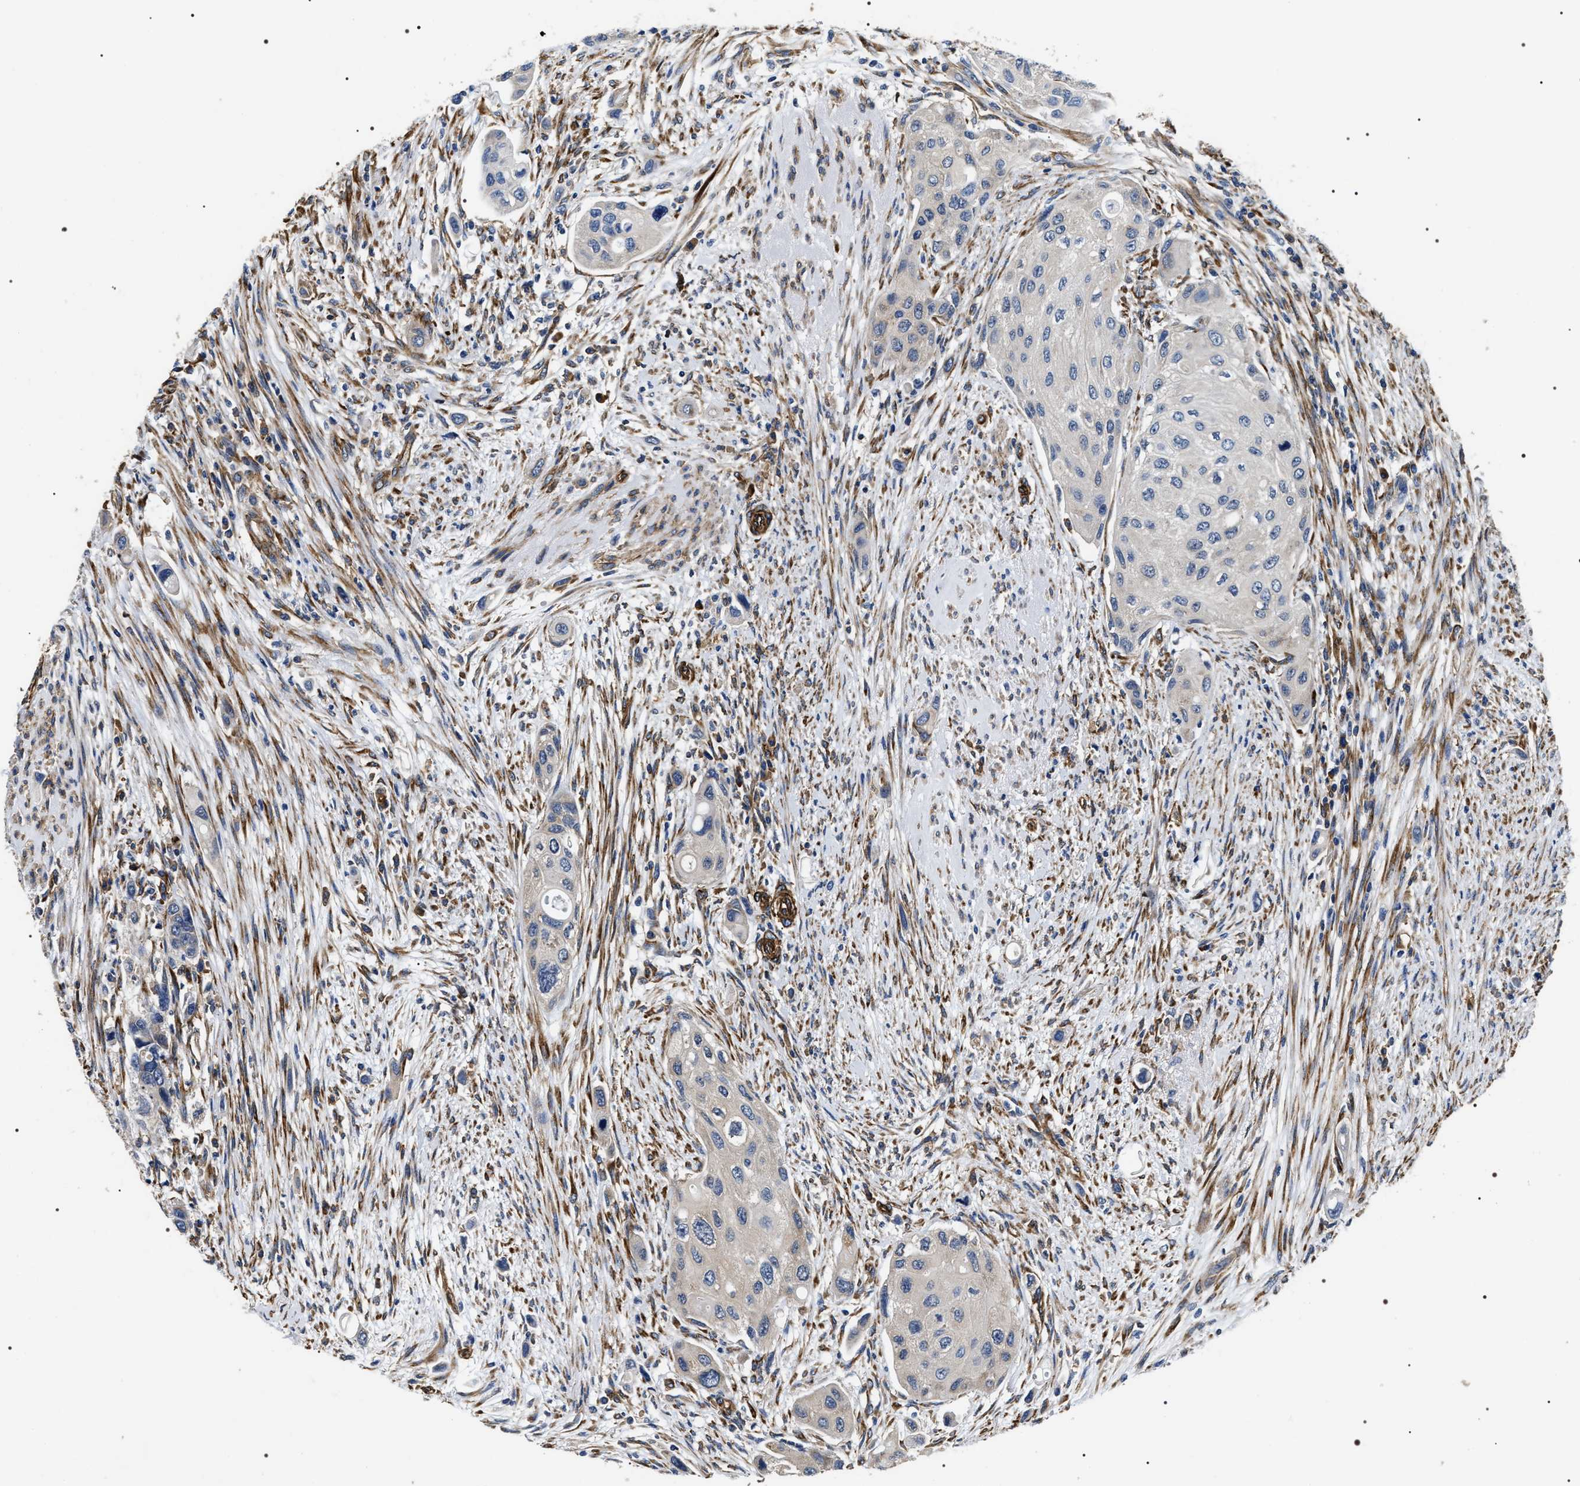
{"staining": {"intensity": "negative", "quantity": "none", "location": "none"}, "tissue": "urothelial cancer", "cell_type": "Tumor cells", "image_type": "cancer", "snomed": [{"axis": "morphology", "description": "Urothelial carcinoma, High grade"}, {"axis": "topography", "description": "Urinary bladder"}], "caption": "Human high-grade urothelial carcinoma stained for a protein using immunohistochemistry displays no expression in tumor cells.", "gene": "ZC3HAV1L", "patient": {"sex": "female", "age": 56}}